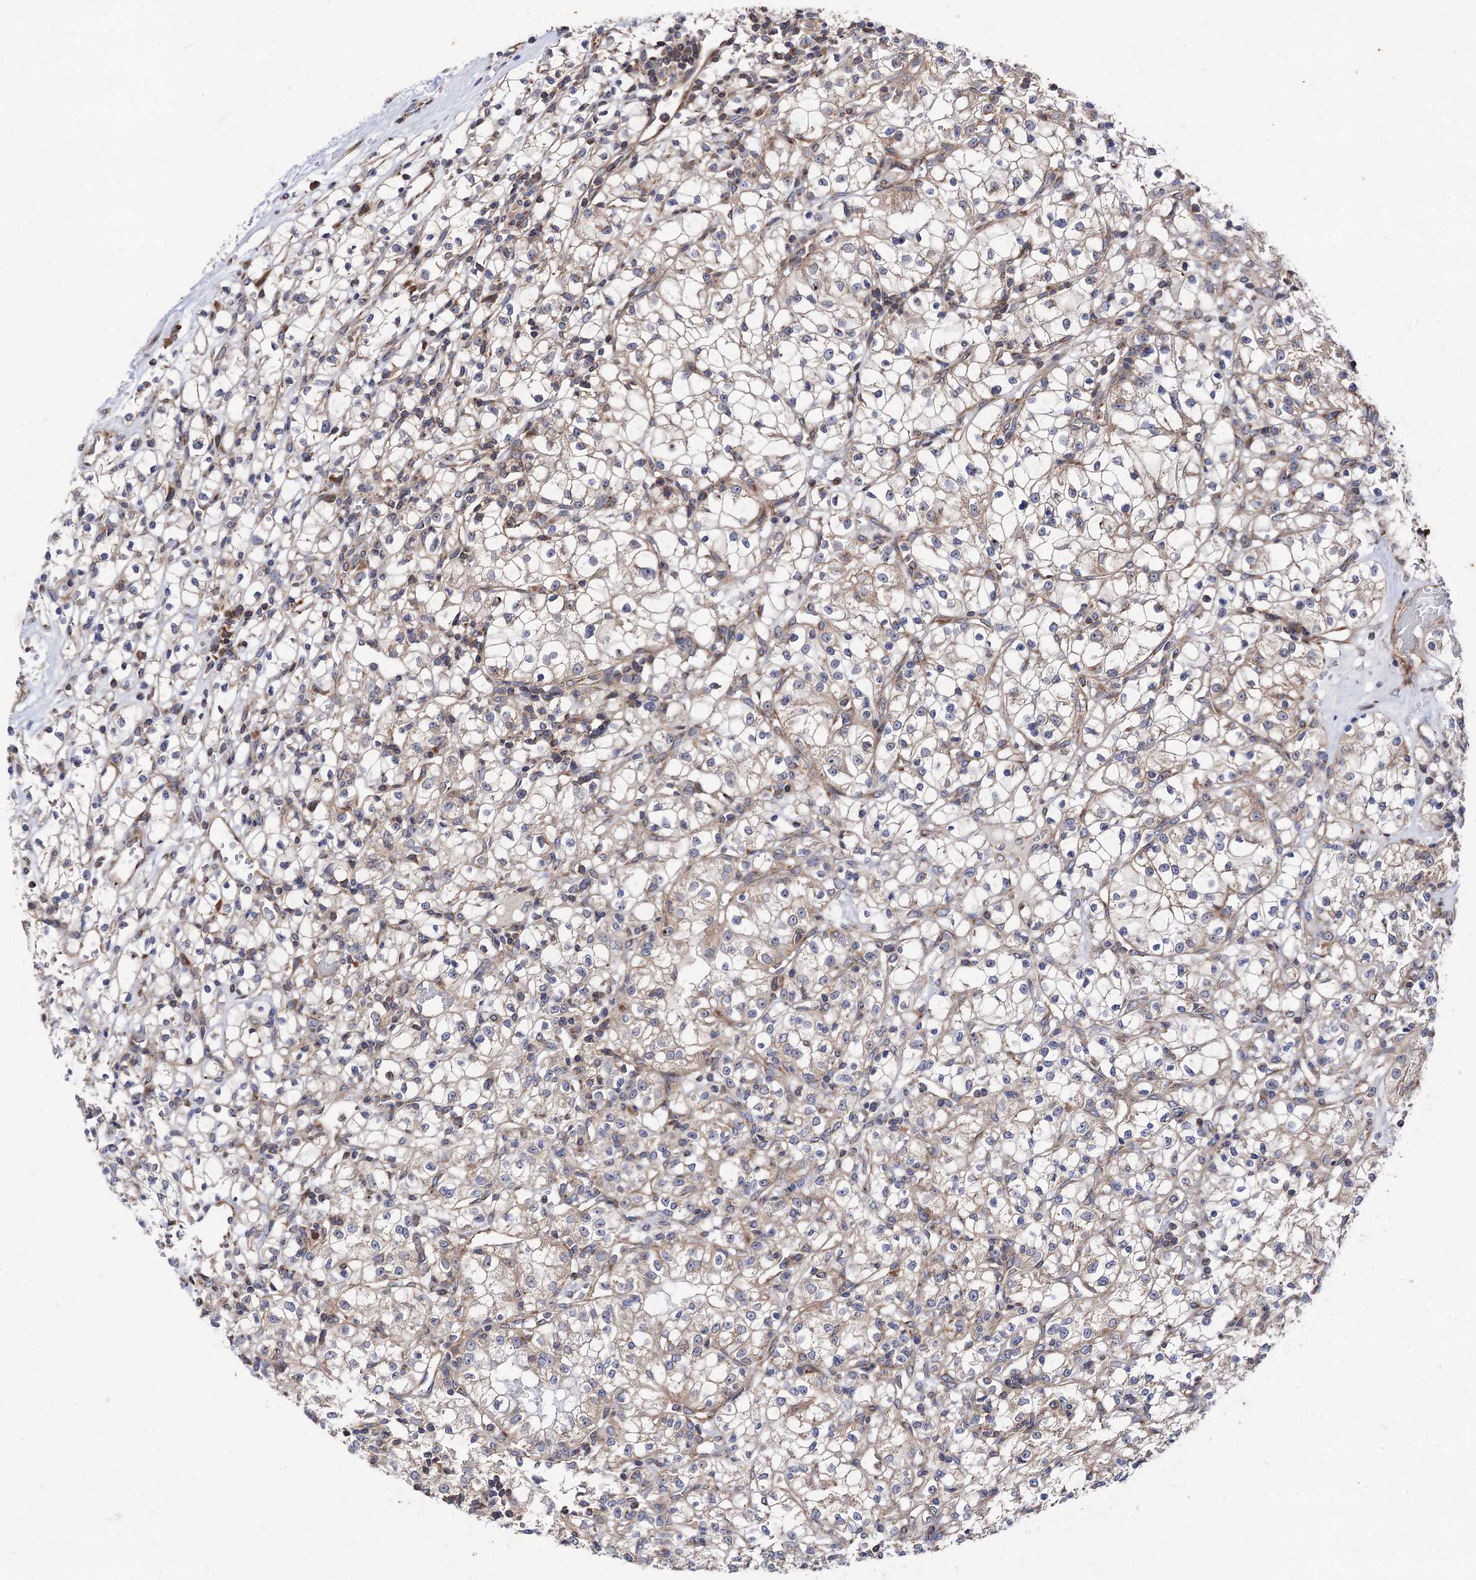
{"staining": {"intensity": "weak", "quantity": "25%-75%", "location": "cytoplasmic/membranous"}, "tissue": "renal cancer", "cell_type": "Tumor cells", "image_type": "cancer", "snomed": [{"axis": "morphology", "description": "Adenocarcinoma, NOS"}, {"axis": "topography", "description": "Kidney"}], "caption": "A brown stain shows weak cytoplasmic/membranous staining of a protein in adenocarcinoma (renal) tumor cells.", "gene": "DYDC1", "patient": {"sex": "female", "age": 59}}